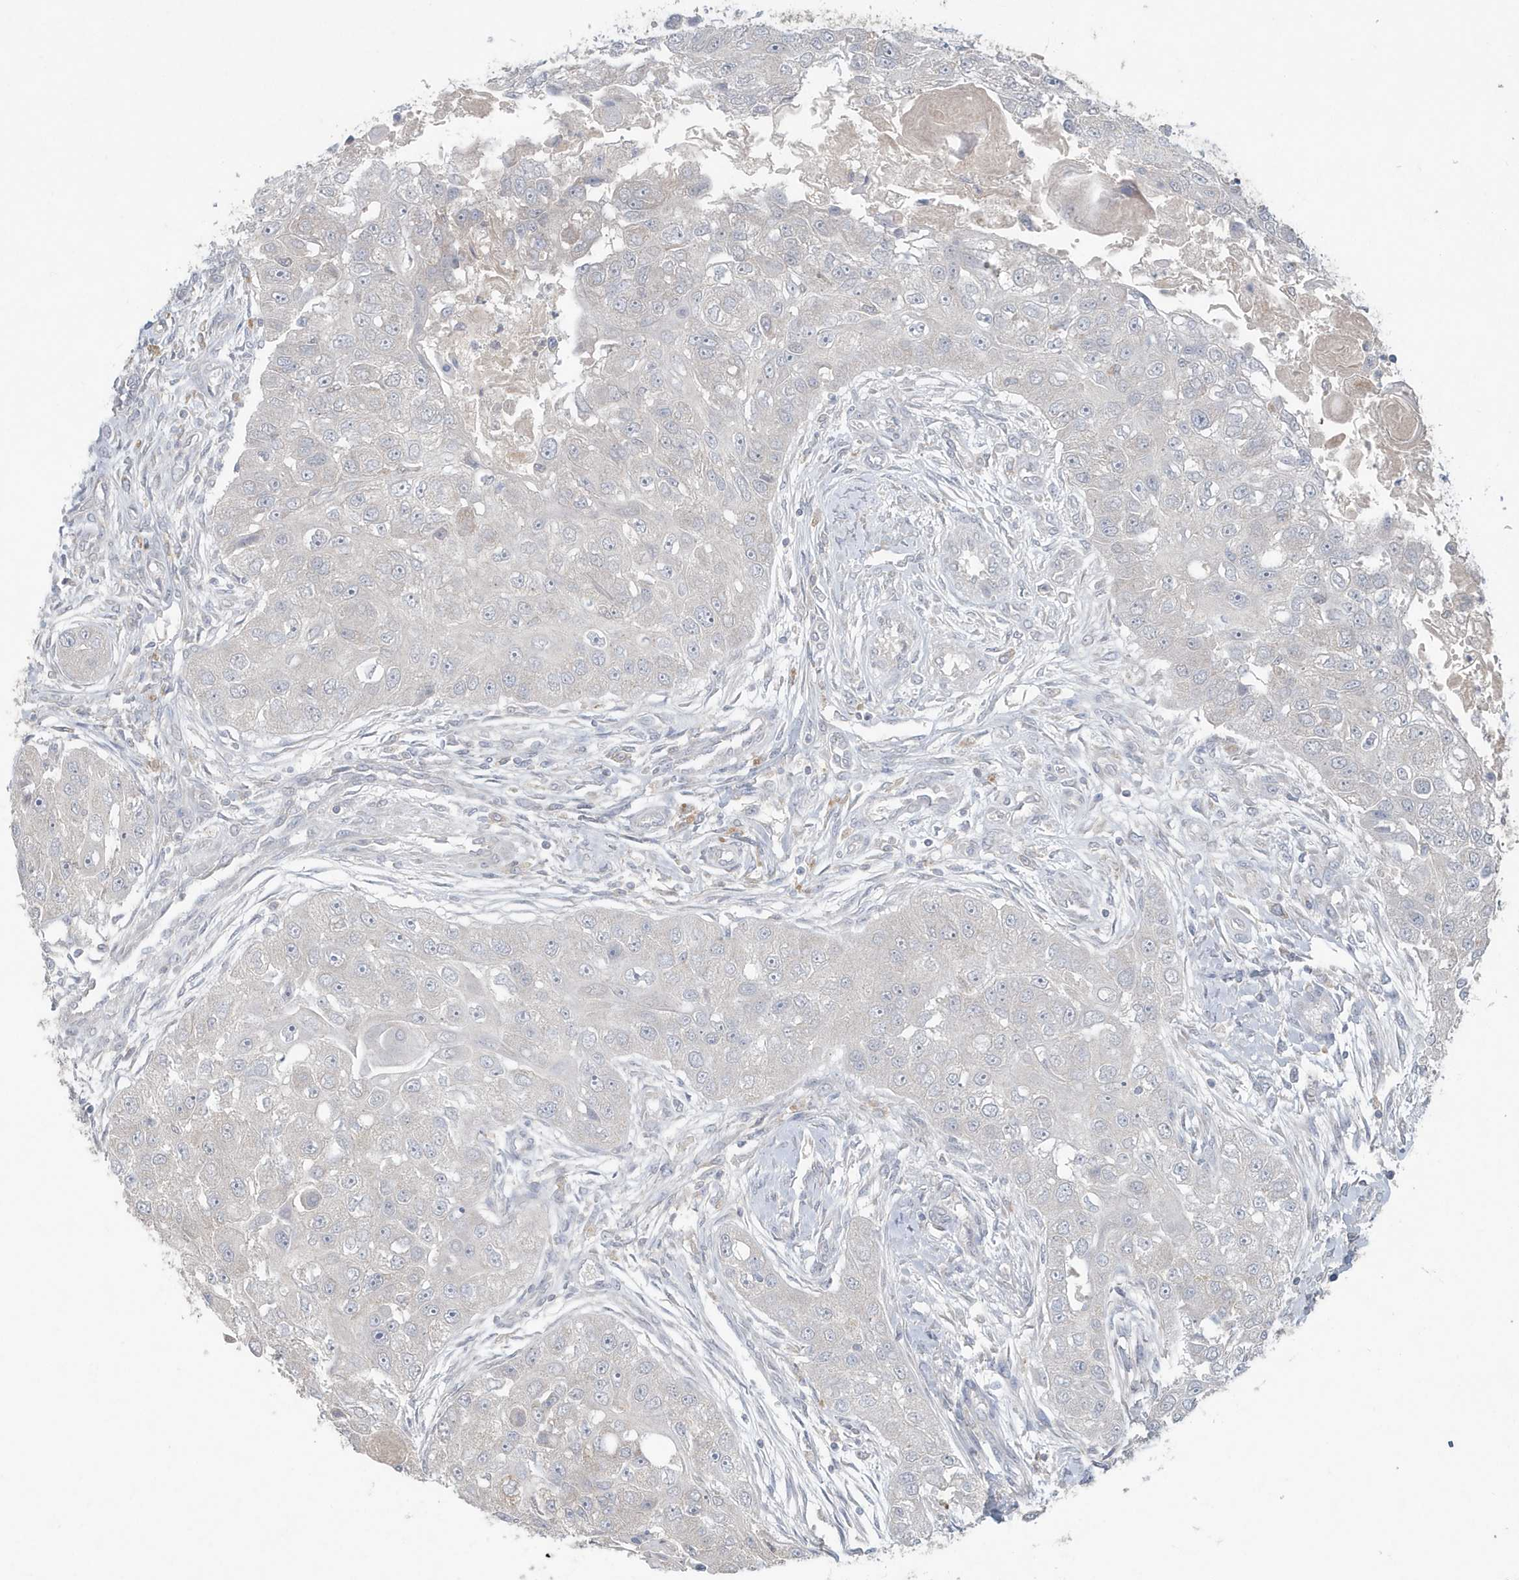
{"staining": {"intensity": "negative", "quantity": "none", "location": "none"}, "tissue": "head and neck cancer", "cell_type": "Tumor cells", "image_type": "cancer", "snomed": [{"axis": "morphology", "description": "Normal tissue, NOS"}, {"axis": "morphology", "description": "Squamous cell carcinoma, NOS"}, {"axis": "topography", "description": "Skeletal muscle"}, {"axis": "topography", "description": "Head-Neck"}], "caption": "DAB (3,3'-diaminobenzidine) immunohistochemical staining of human head and neck cancer shows no significant staining in tumor cells.", "gene": "C1RL", "patient": {"sex": "male", "age": 51}}